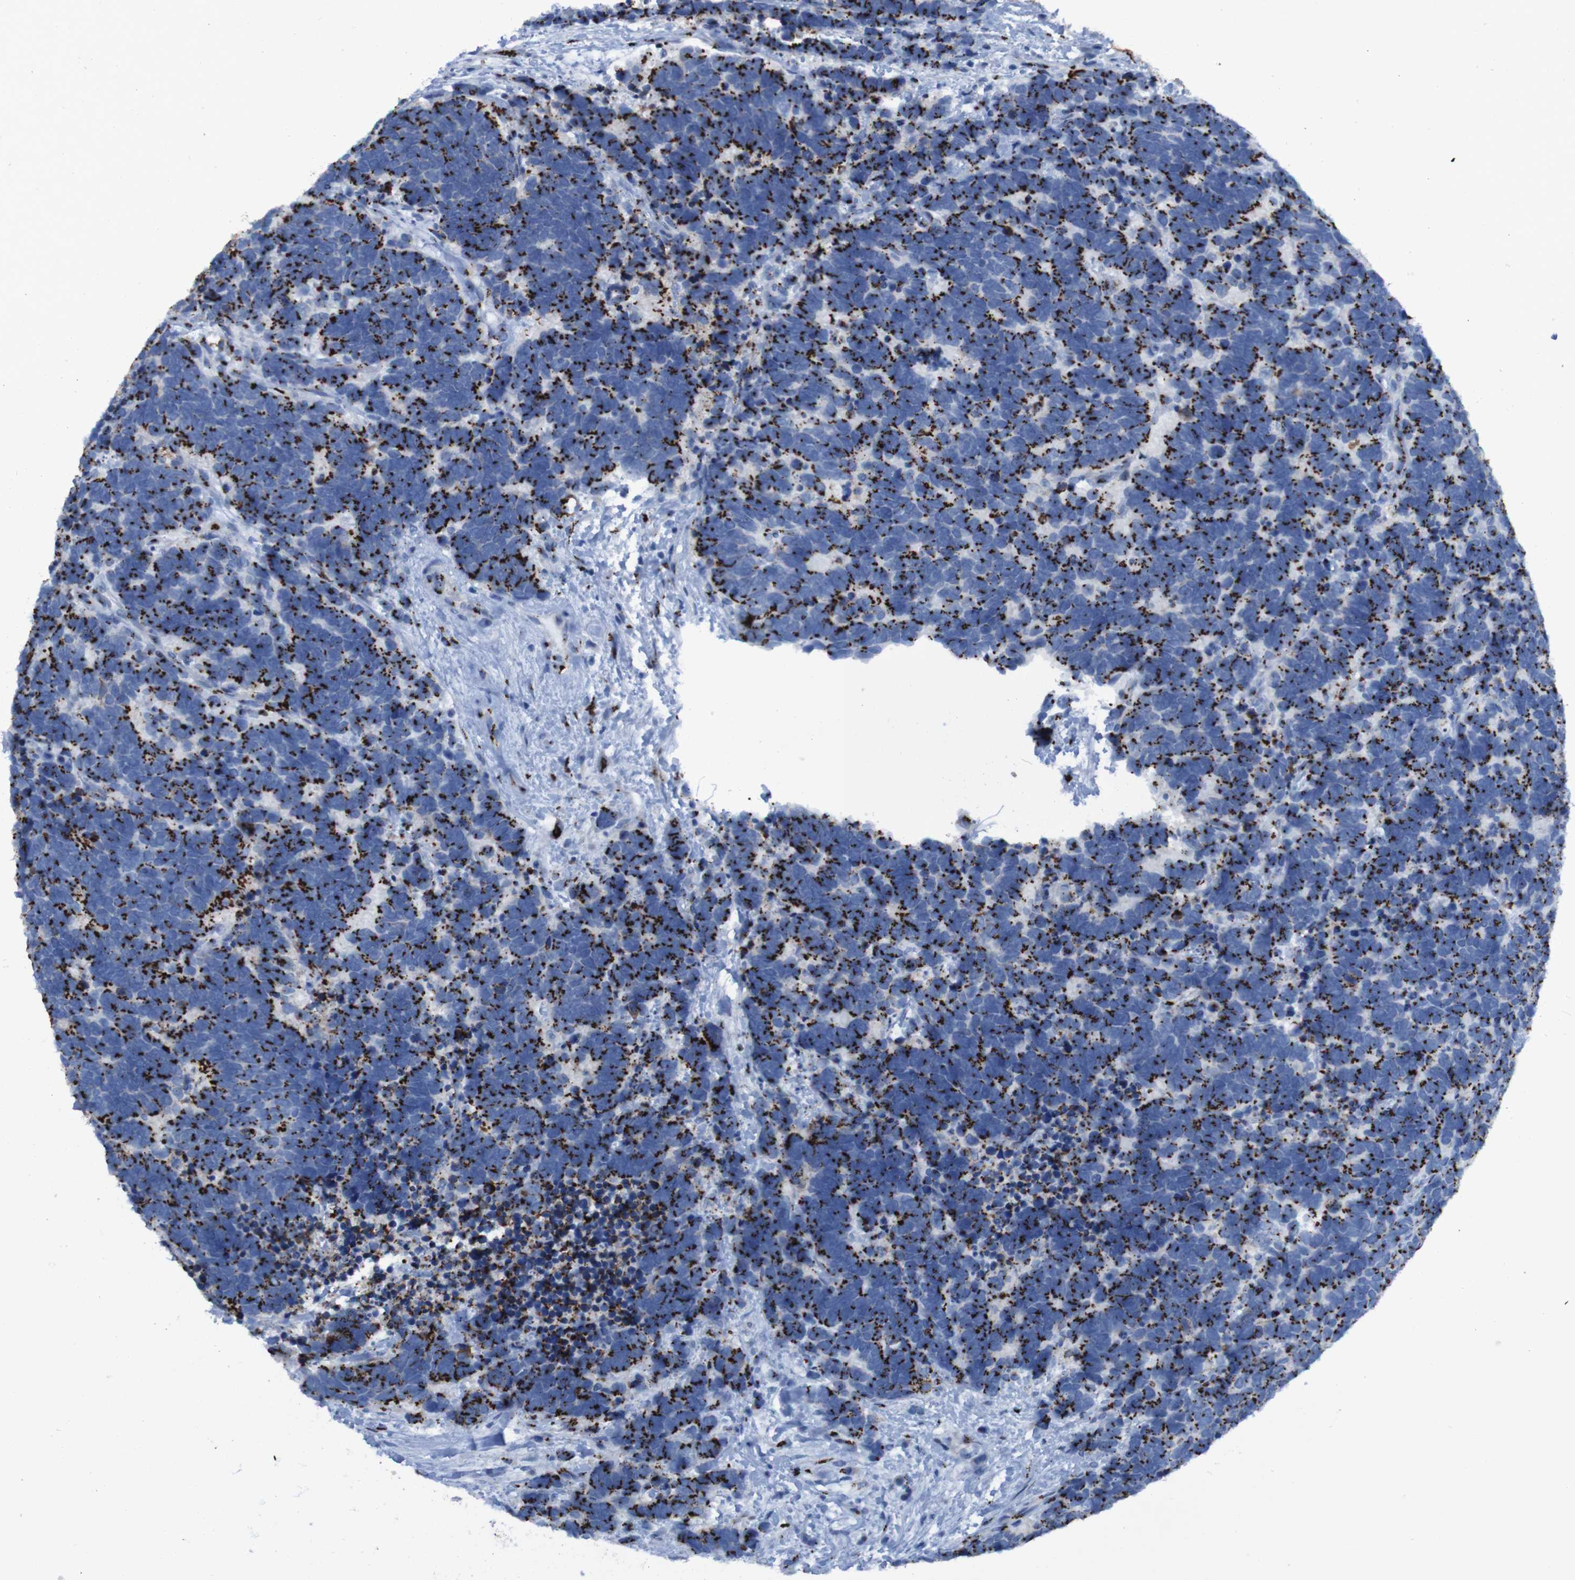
{"staining": {"intensity": "strong", "quantity": ">75%", "location": "cytoplasmic/membranous"}, "tissue": "carcinoid", "cell_type": "Tumor cells", "image_type": "cancer", "snomed": [{"axis": "morphology", "description": "Carcinoma, NOS"}, {"axis": "morphology", "description": "Carcinoid, malignant, NOS"}, {"axis": "topography", "description": "Urinary bladder"}], "caption": "Carcinoma was stained to show a protein in brown. There is high levels of strong cytoplasmic/membranous expression in about >75% of tumor cells.", "gene": "GOLM1", "patient": {"sex": "male", "age": 57}}